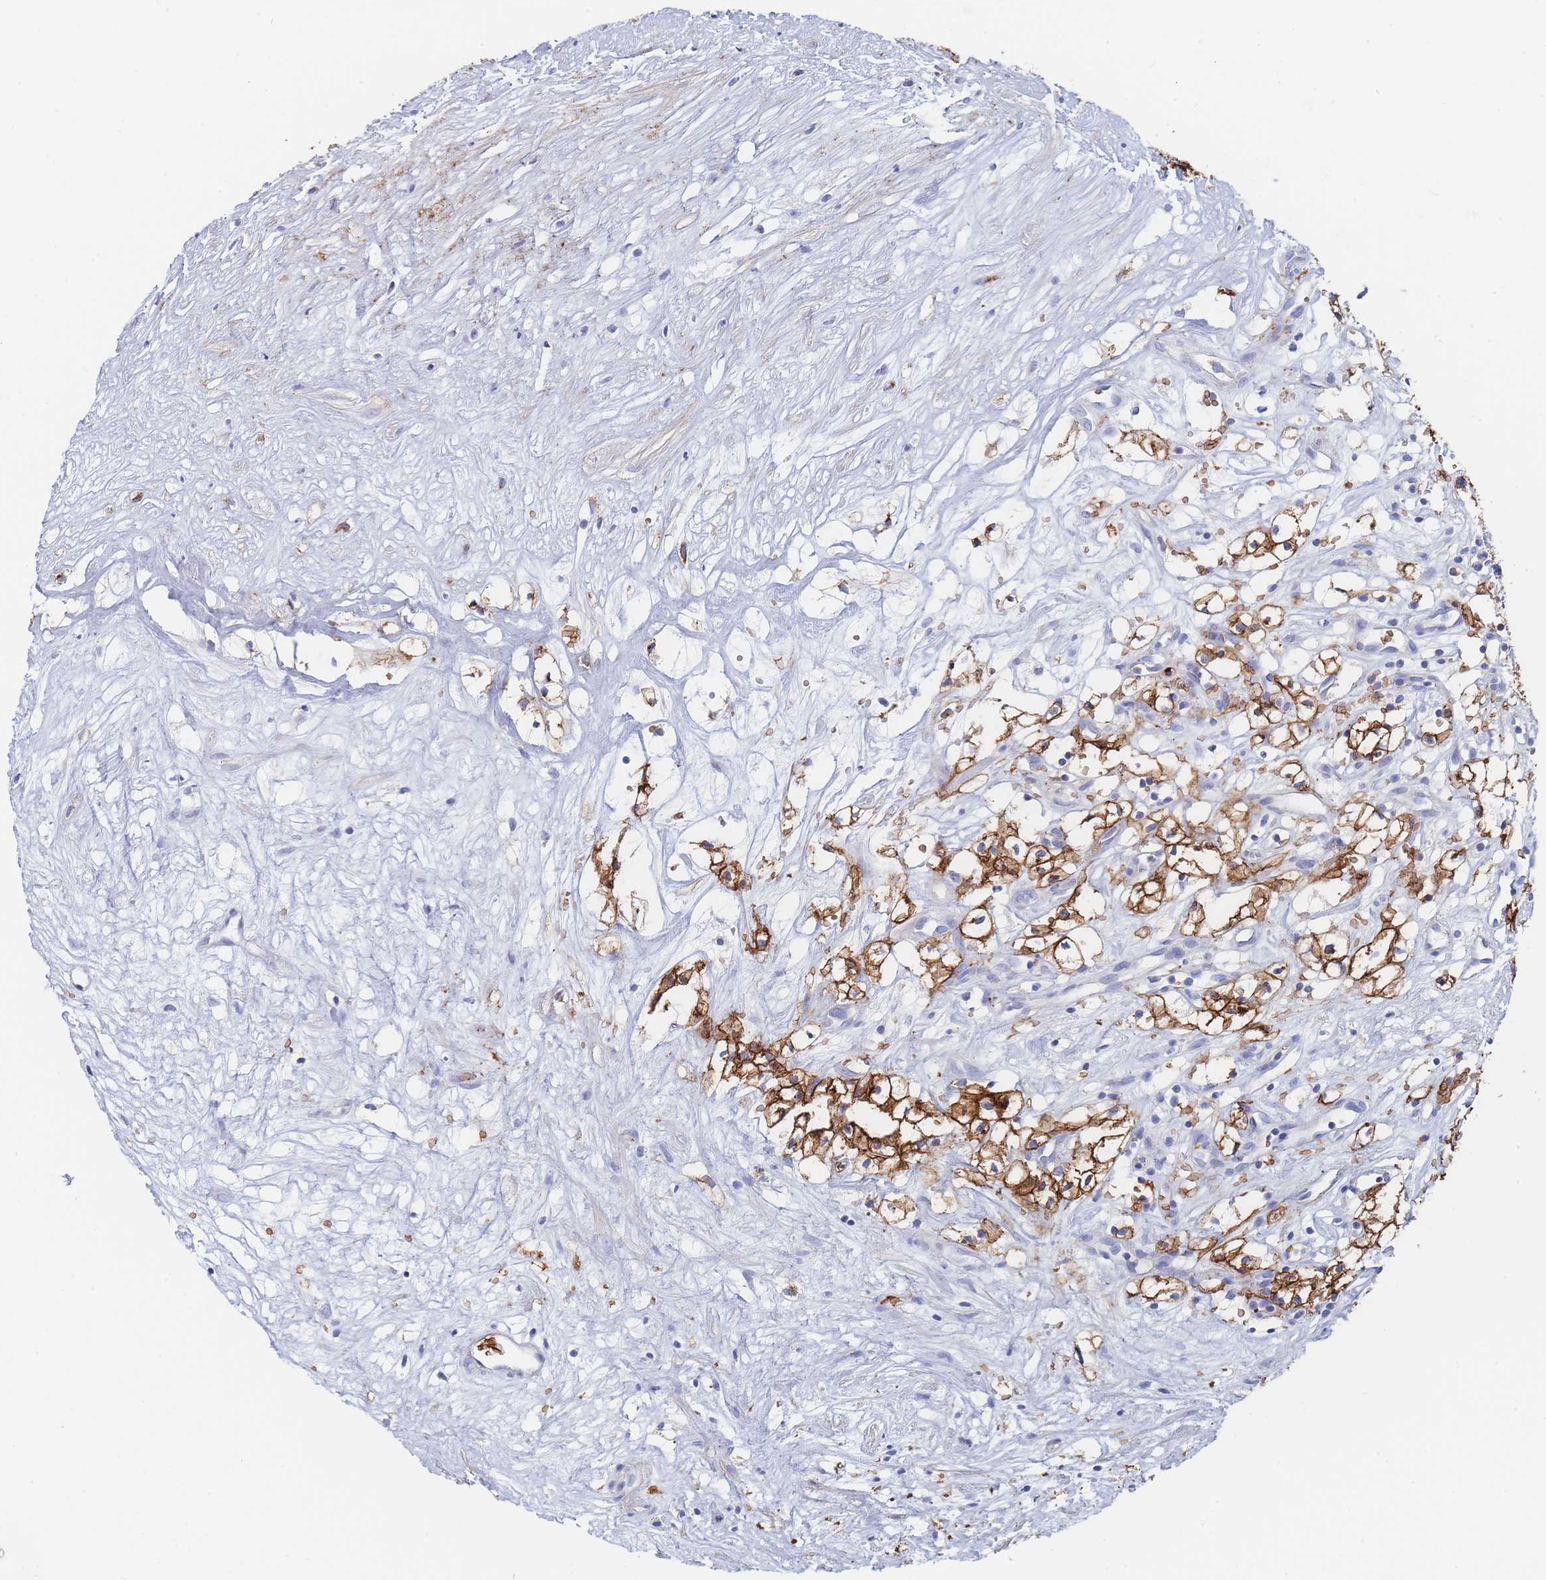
{"staining": {"intensity": "strong", "quantity": "<25%", "location": "cytoplasmic/membranous"}, "tissue": "renal cancer", "cell_type": "Tumor cells", "image_type": "cancer", "snomed": [{"axis": "morphology", "description": "Adenocarcinoma, NOS"}, {"axis": "topography", "description": "Kidney"}], "caption": "Protein expression analysis of human renal cancer reveals strong cytoplasmic/membranous positivity in approximately <25% of tumor cells. The staining was performed using DAB to visualize the protein expression in brown, while the nuclei were stained in blue with hematoxylin (Magnification: 20x).", "gene": "SLC2A1", "patient": {"sex": "male", "age": 59}}